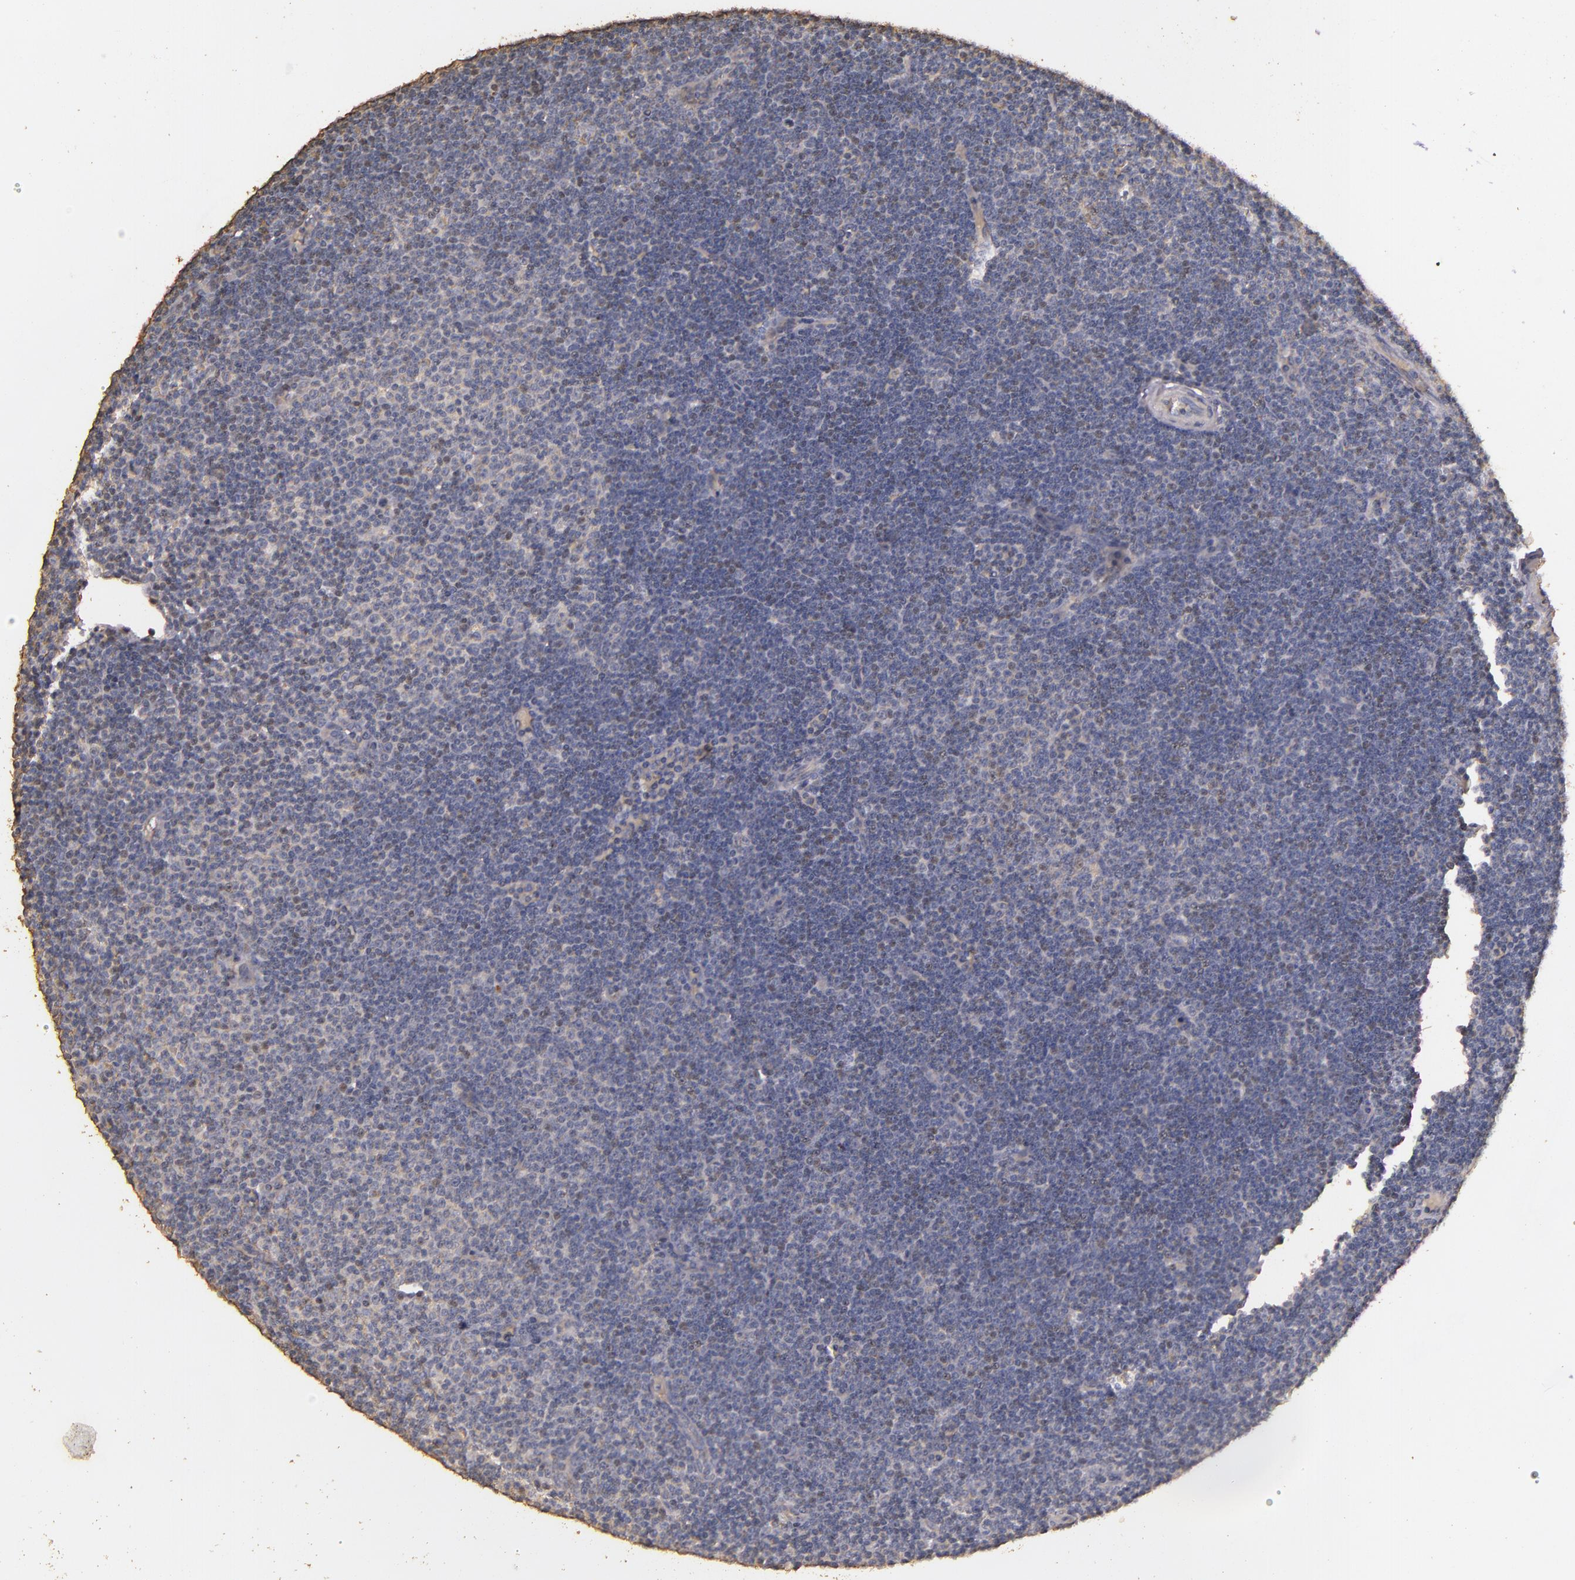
{"staining": {"intensity": "negative", "quantity": "none", "location": "none"}, "tissue": "lymphoma", "cell_type": "Tumor cells", "image_type": "cancer", "snomed": [{"axis": "morphology", "description": "Malignant lymphoma, non-Hodgkin's type, Low grade"}, {"axis": "topography", "description": "Lymph node"}], "caption": "There is no significant positivity in tumor cells of malignant lymphoma, non-Hodgkin's type (low-grade). (DAB immunohistochemistry (IHC) visualized using brightfield microscopy, high magnification).", "gene": "BCL2L13", "patient": {"sex": "male", "age": 57}}